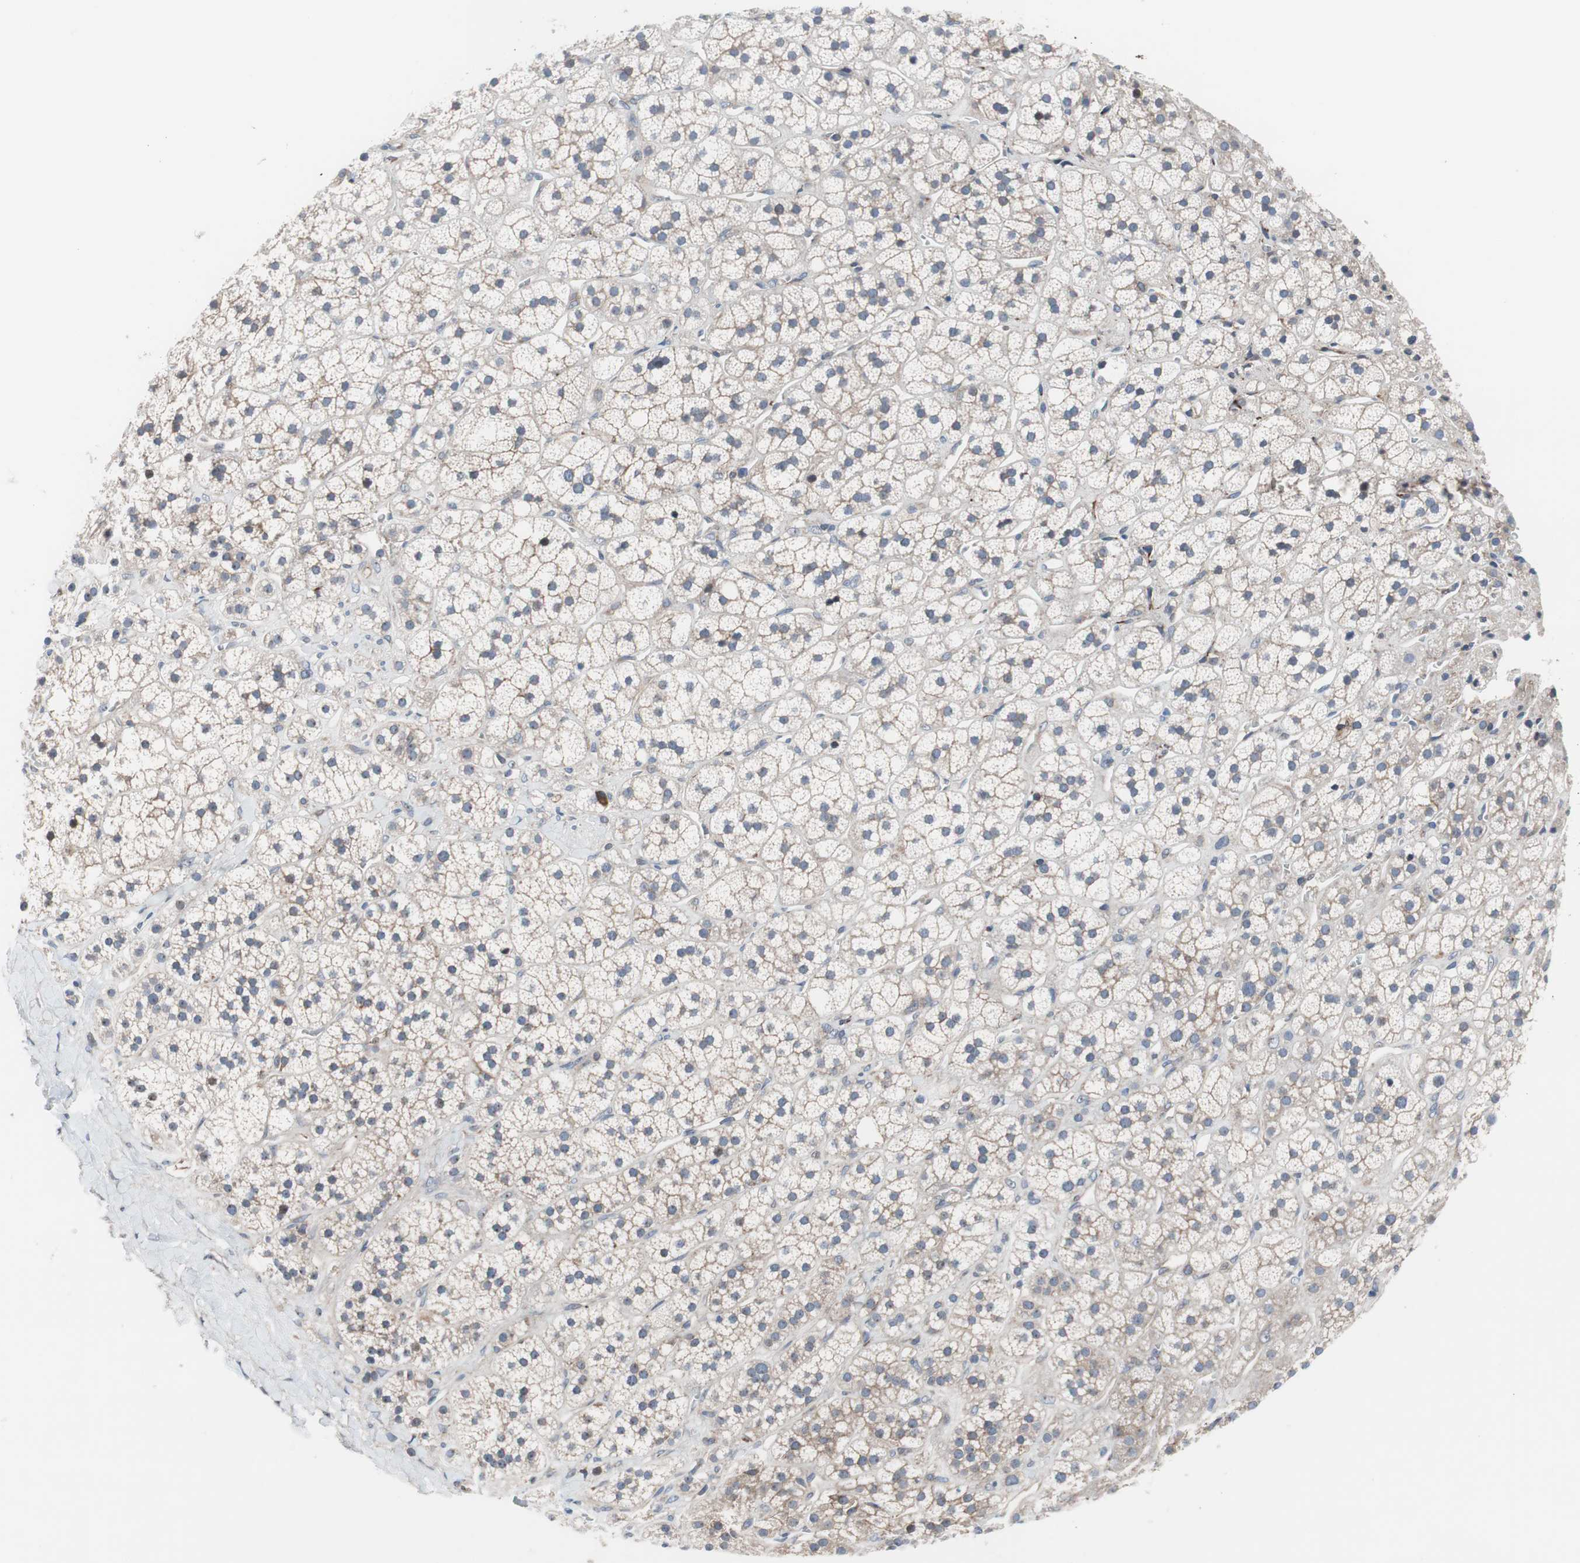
{"staining": {"intensity": "moderate", "quantity": ">75%", "location": "cytoplasmic/membranous"}, "tissue": "adrenal gland", "cell_type": "Glandular cells", "image_type": "normal", "snomed": [{"axis": "morphology", "description": "Normal tissue, NOS"}, {"axis": "topography", "description": "Adrenal gland"}], "caption": "Immunohistochemical staining of normal human adrenal gland exhibits moderate cytoplasmic/membranous protein expression in approximately >75% of glandular cells.", "gene": "KANSL1", "patient": {"sex": "male", "age": 56}}